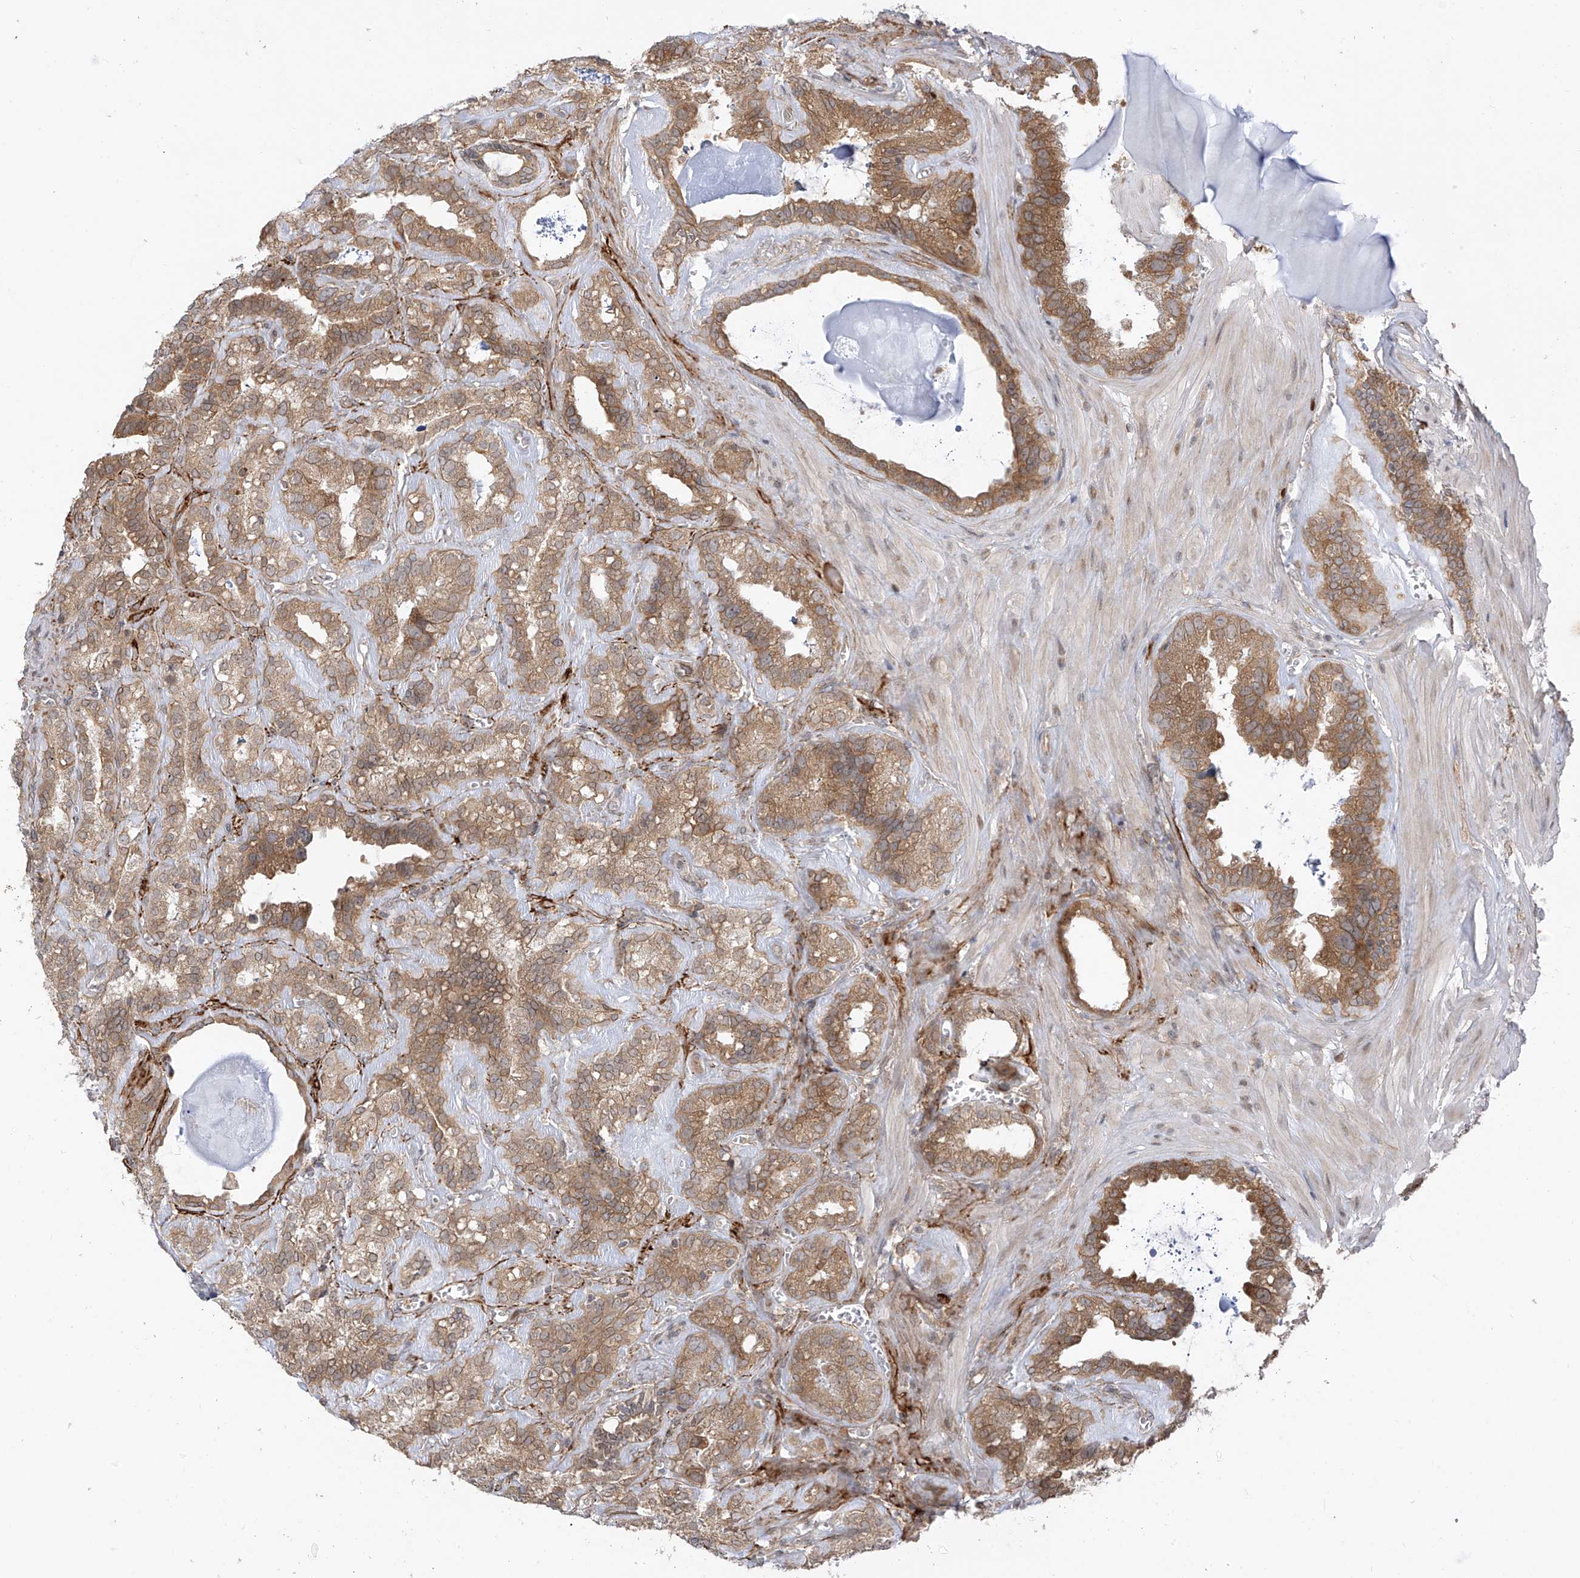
{"staining": {"intensity": "moderate", "quantity": ">75%", "location": "cytoplasmic/membranous"}, "tissue": "seminal vesicle", "cell_type": "Glandular cells", "image_type": "normal", "snomed": [{"axis": "morphology", "description": "Normal tissue, NOS"}, {"axis": "topography", "description": "Prostate"}, {"axis": "topography", "description": "Seminal veicle"}], "caption": "Moderate cytoplasmic/membranous protein positivity is present in about >75% of glandular cells in seminal vesicle.", "gene": "PDE11A", "patient": {"sex": "male", "age": 59}}